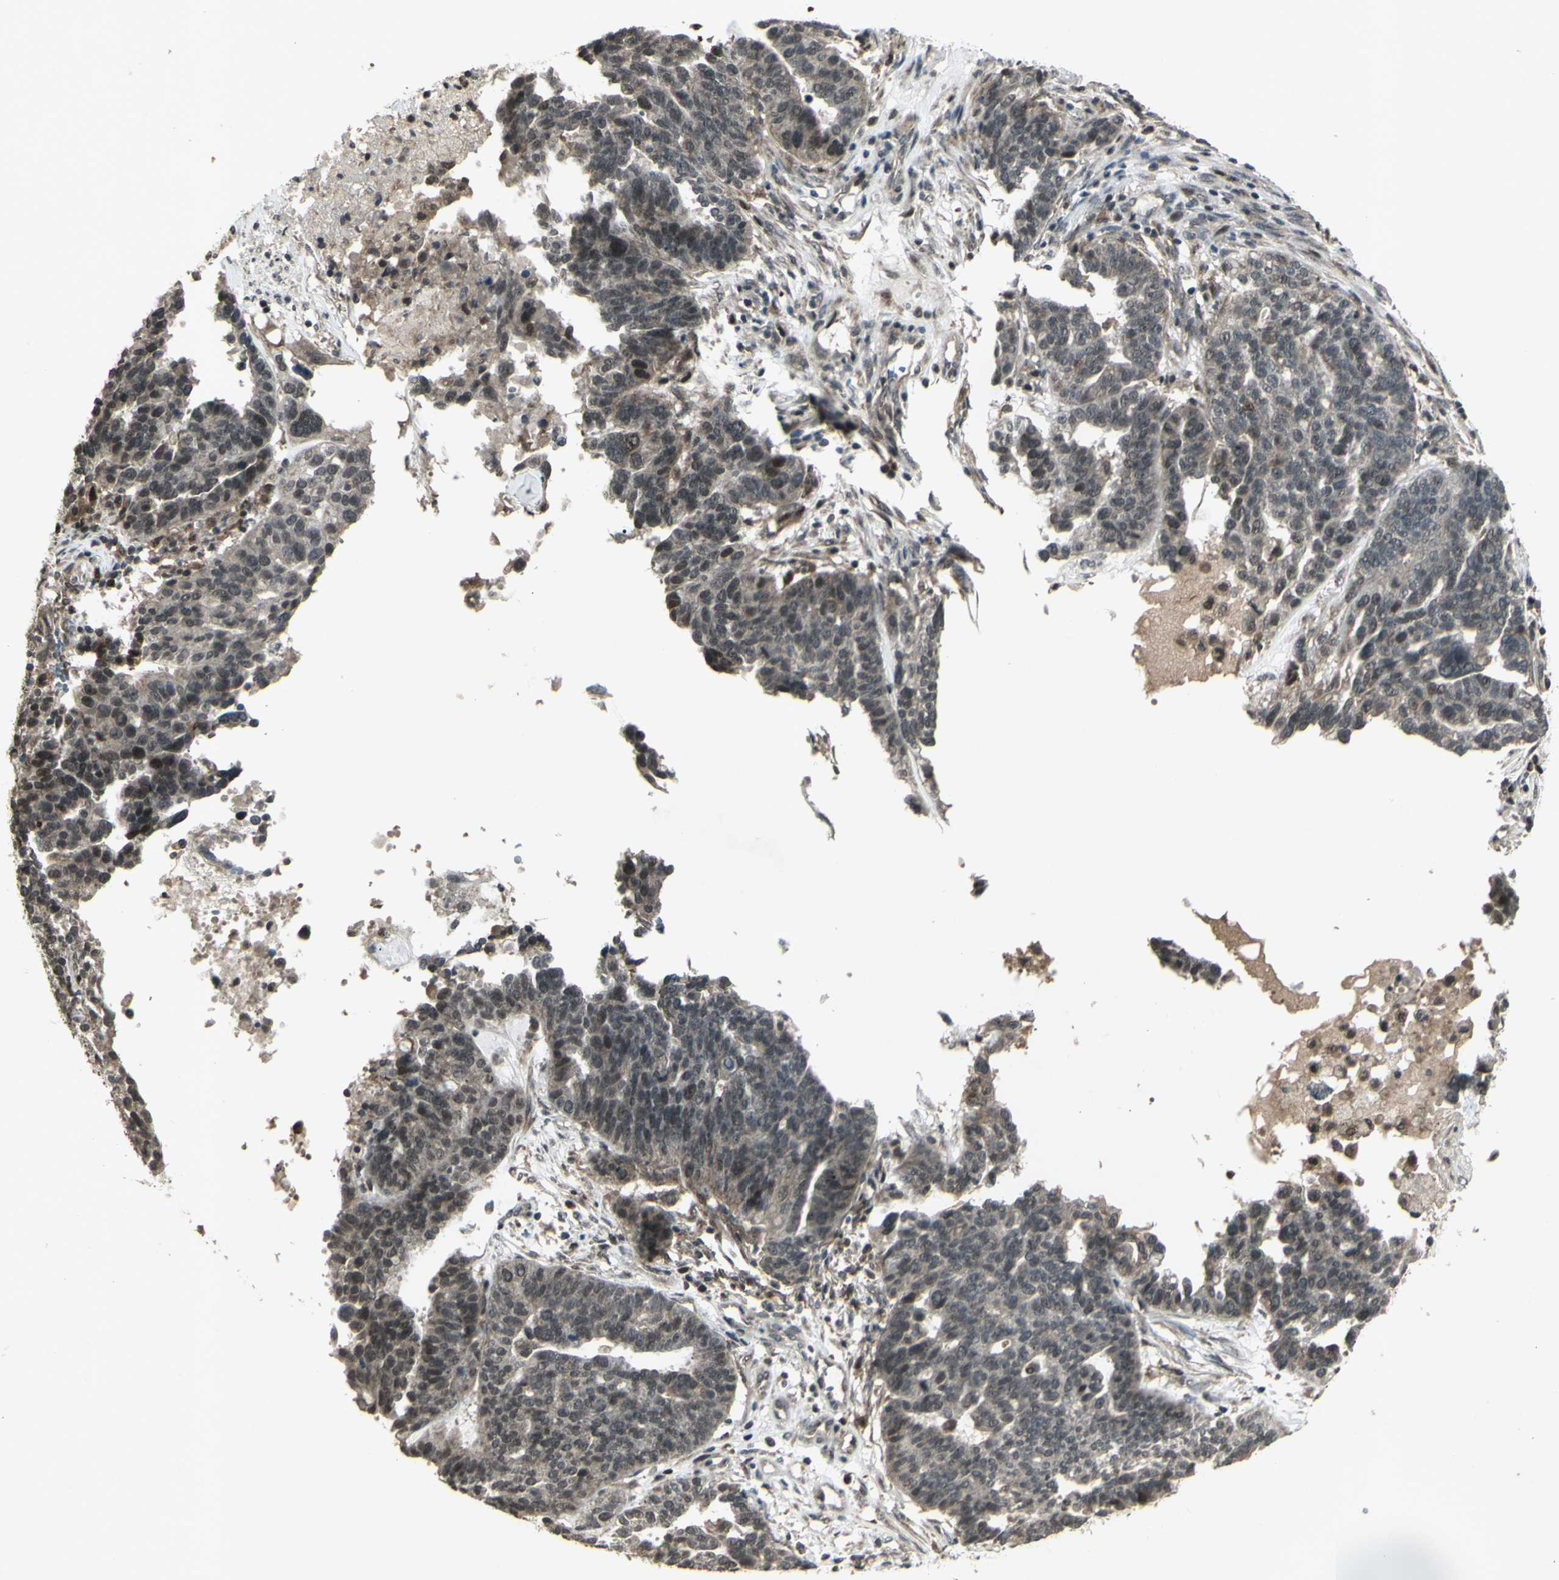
{"staining": {"intensity": "weak", "quantity": "25%-75%", "location": "cytoplasmic/membranous,nuclear"}, "tissue": "ovarian cancer", "cell_type": "Tumor cells", "image_type": "cancer", "snomed": [{"axis": "morphology", "description": "Cystadenocarcinoma, serous, NOS"}, {"axis": "topography", "description": "Ovary"}], "caption": "Protein positivity by immunohistochemistry (IHC) reveals weak cytoplasmic/membranous and nuclear staining in about 25%-75% of tumor cells in ovarian cancer (serous cystadenocarcinoma).", "gene": "BLNK", "patient": {"sex": "female", "age": 59}}